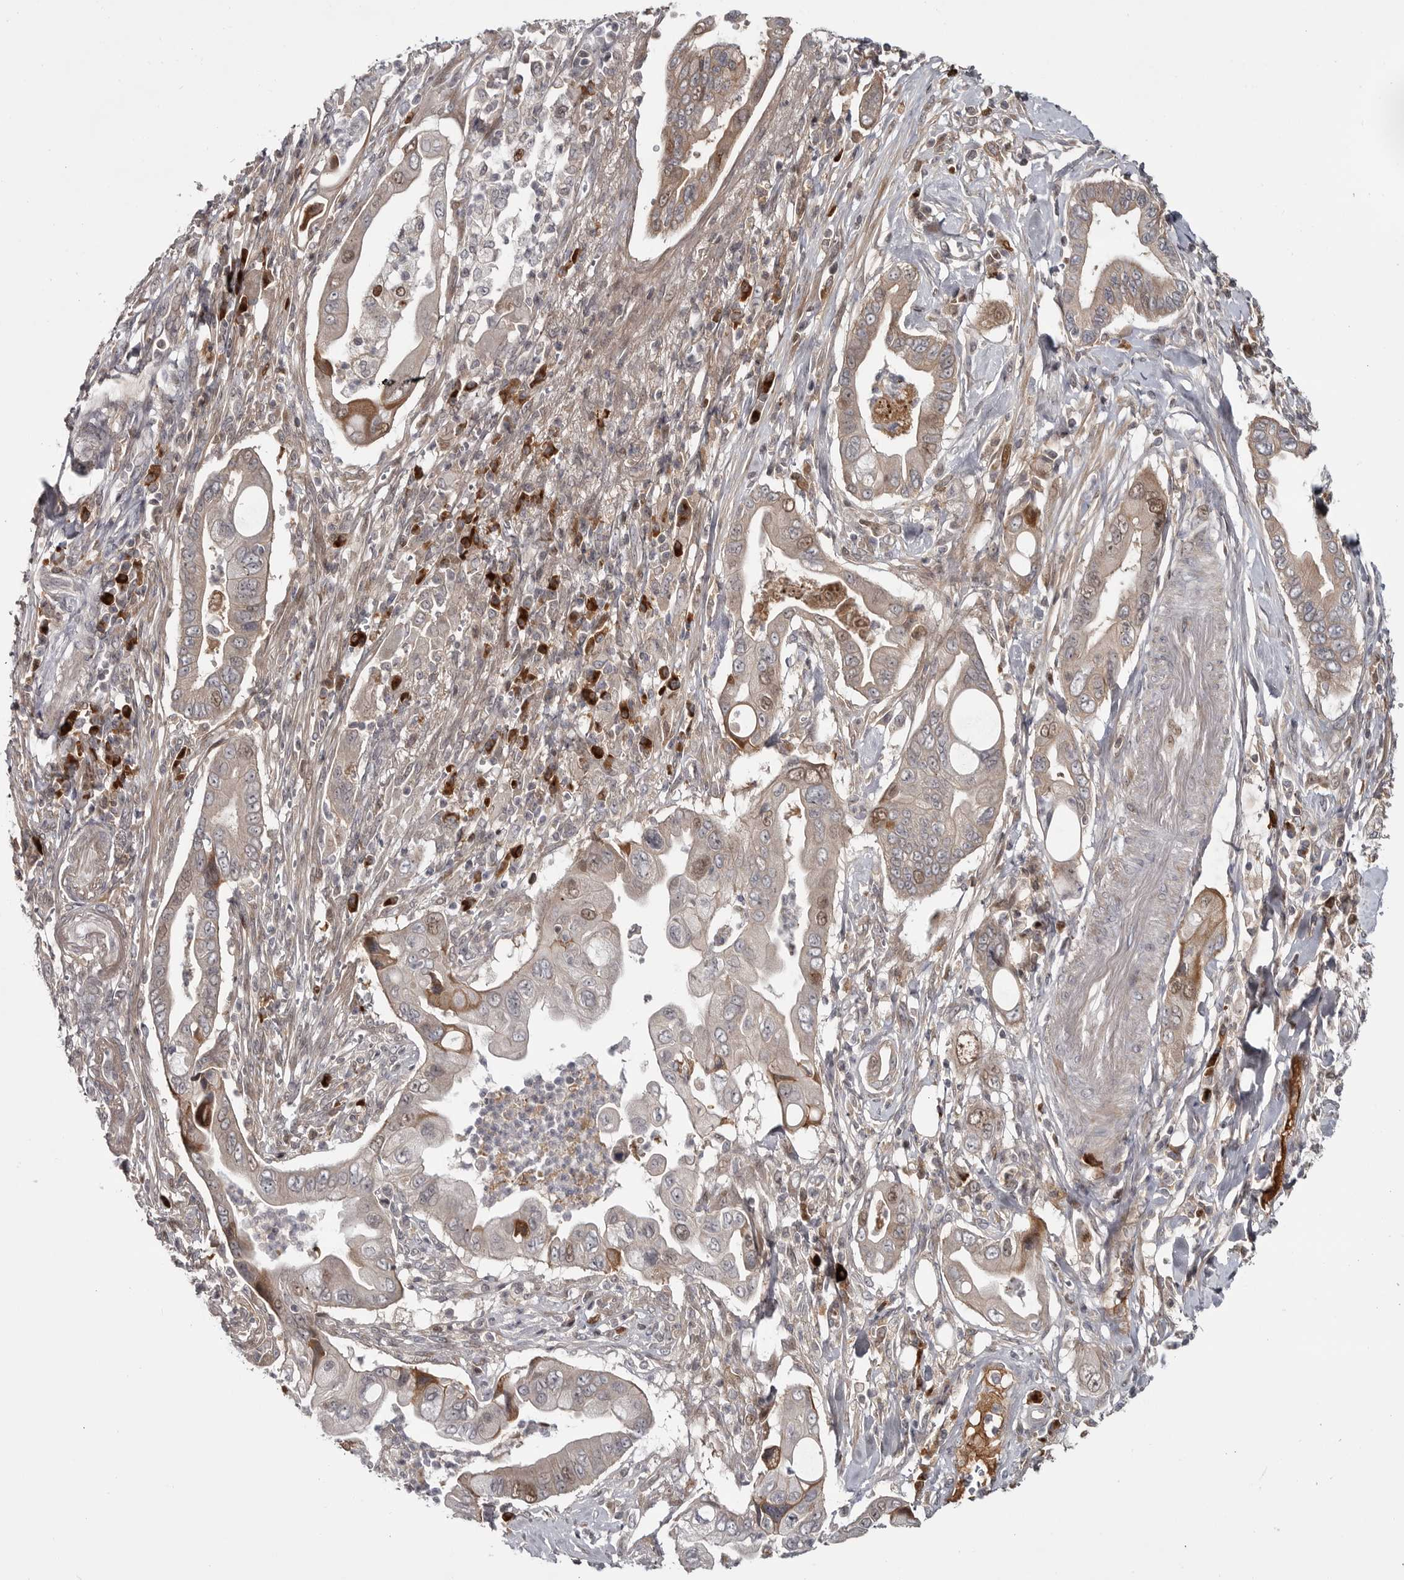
{"staining": {"intensity": "moderate", "quantity": "<25%", "location": "cytoplasmic/membranous"}, "tissue": "pancreatic cancer", "cell_type": "Tumor cells", "image_type": "cancer", "snomed": [{"axis": "morphology", "description": "Adenocarcinoma, NOS"}, {"axis": "topography", "description": "Pancreas"}], "caption": "Pancreatic adenocarcinoma was stained to show a protein in brown. There is low levels of moderate cytoplasmic/membranous expression in approximately <25% of tumor cells.", "gene": "ZNF277", "patient": {"sex": "male", "age": 78}}